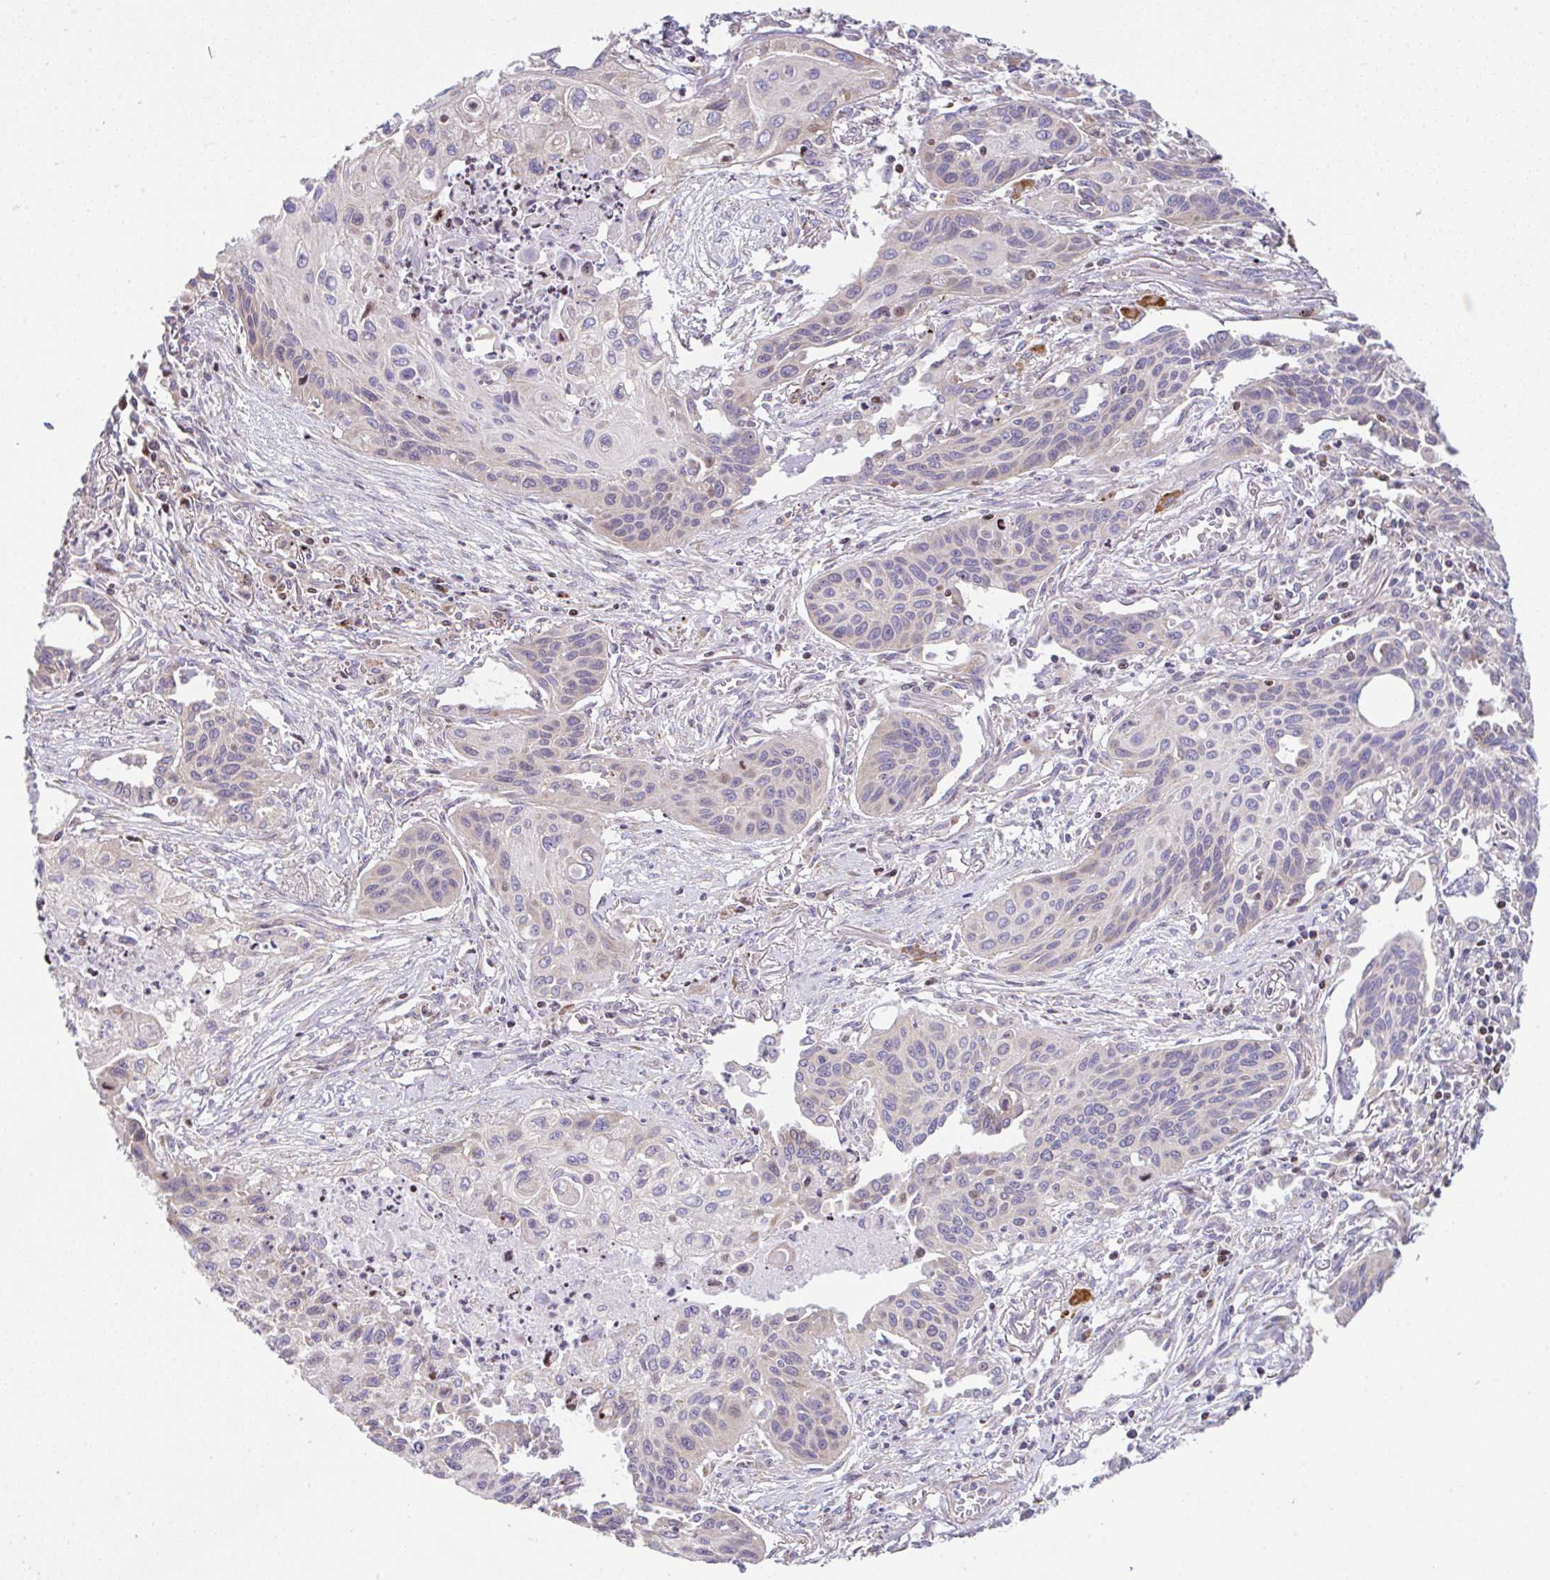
{"staining": {"intensity": "negative", "quantity": "none", "location": "none"}, "tissue": "lung cancer", "cell_type": "Tumor cells", "image_type": "cancer", "snomed": [{"axis": "morphology", "description": "Squamous cell carcinoma, NOS"}, {"axis": "topography", "description": "Lung"}], "caption": "Tumor cells show no significant expression in lung squamous cell carcinoma. The staining is performed using DAB brown chromogen with nuclei counter-stained in using hematoxylin.", "gene": "FIGNL1", "patient": {"sex": "male", "age": 71}}